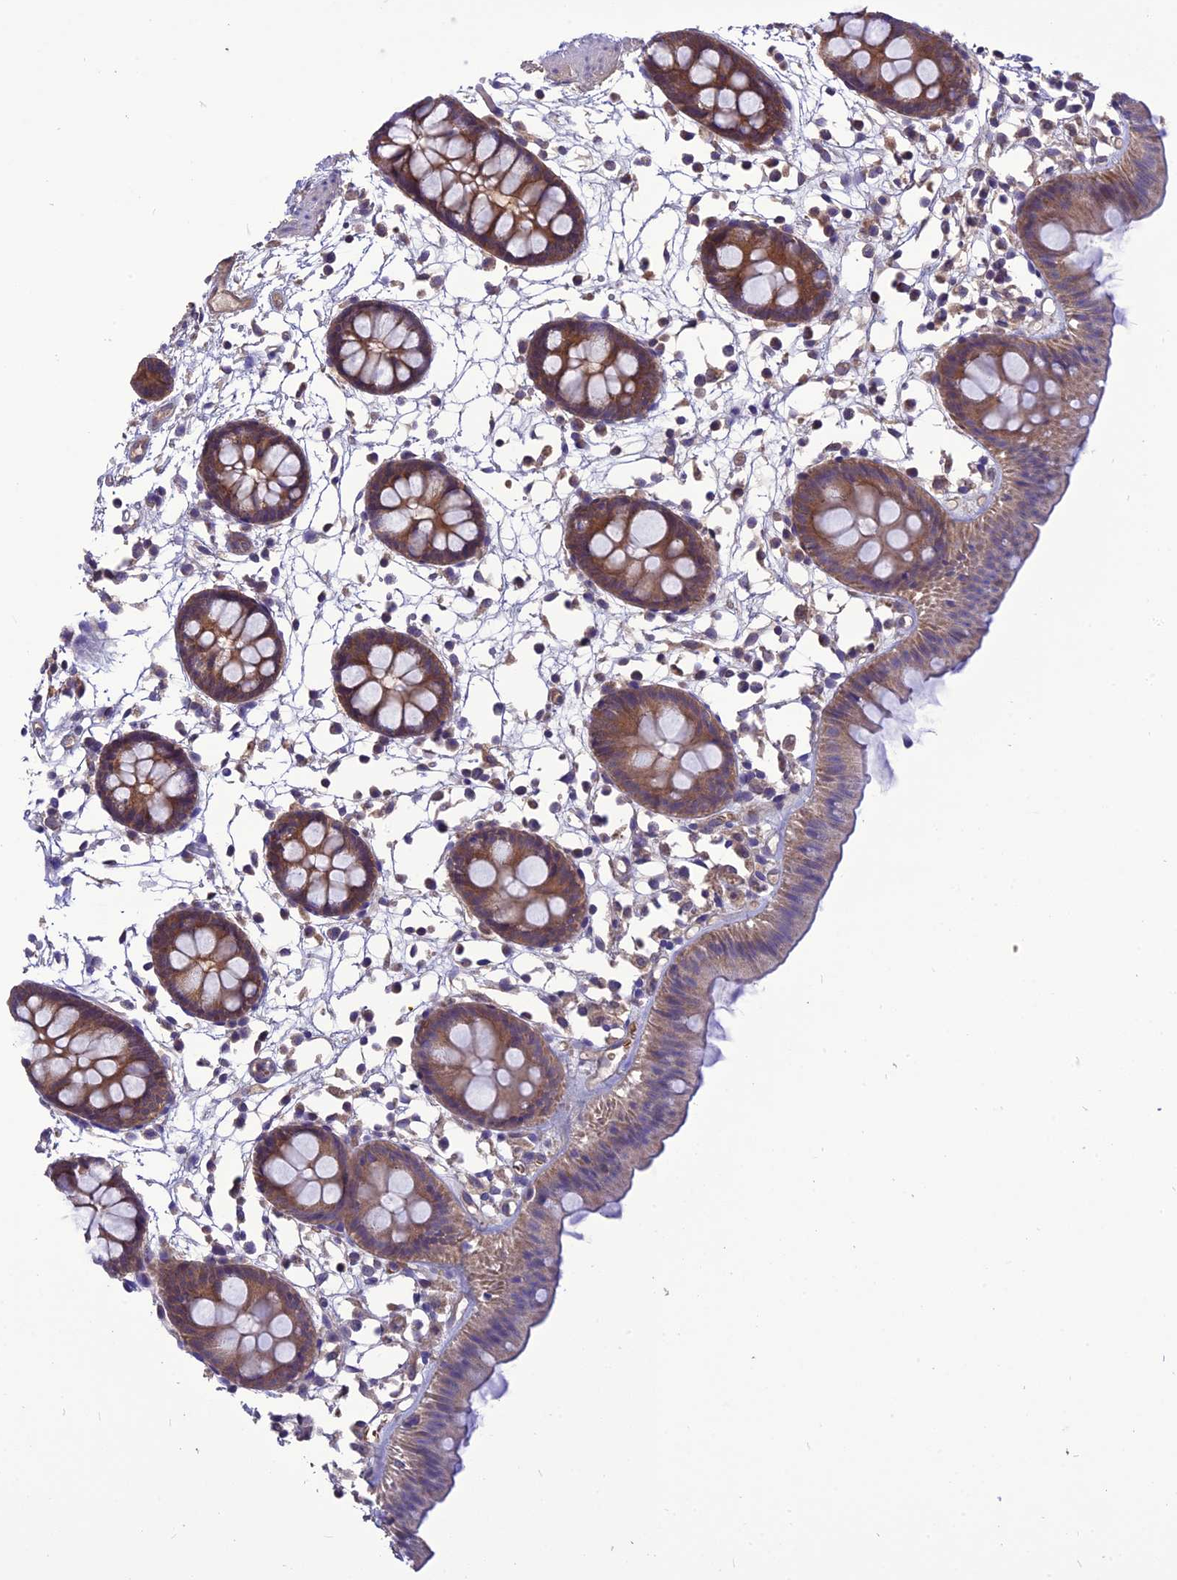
{"staining": {"intensity": "weak", "quantity": ">75%", "location": "cytoplasmic/membranous"}, "tissue": "colon", "cell_type": "Endothelial cells", "image_type": "normal", "snomed": [{"axis": "morphology", "description": "Normal tissue, NOS"}, {"axis": "topography", "description": "Colon"}], "caption": "Immunohistochemistry (IHC) (DAB (3,3'-diaminobenzidine)) staining of unremarkable human colon reveals weak cytoplasmic/membranous protein expression in approximately >75% of endothelial cells.", "gene": "PSMF1", "patient": {"sex": "male", "age": 56}}